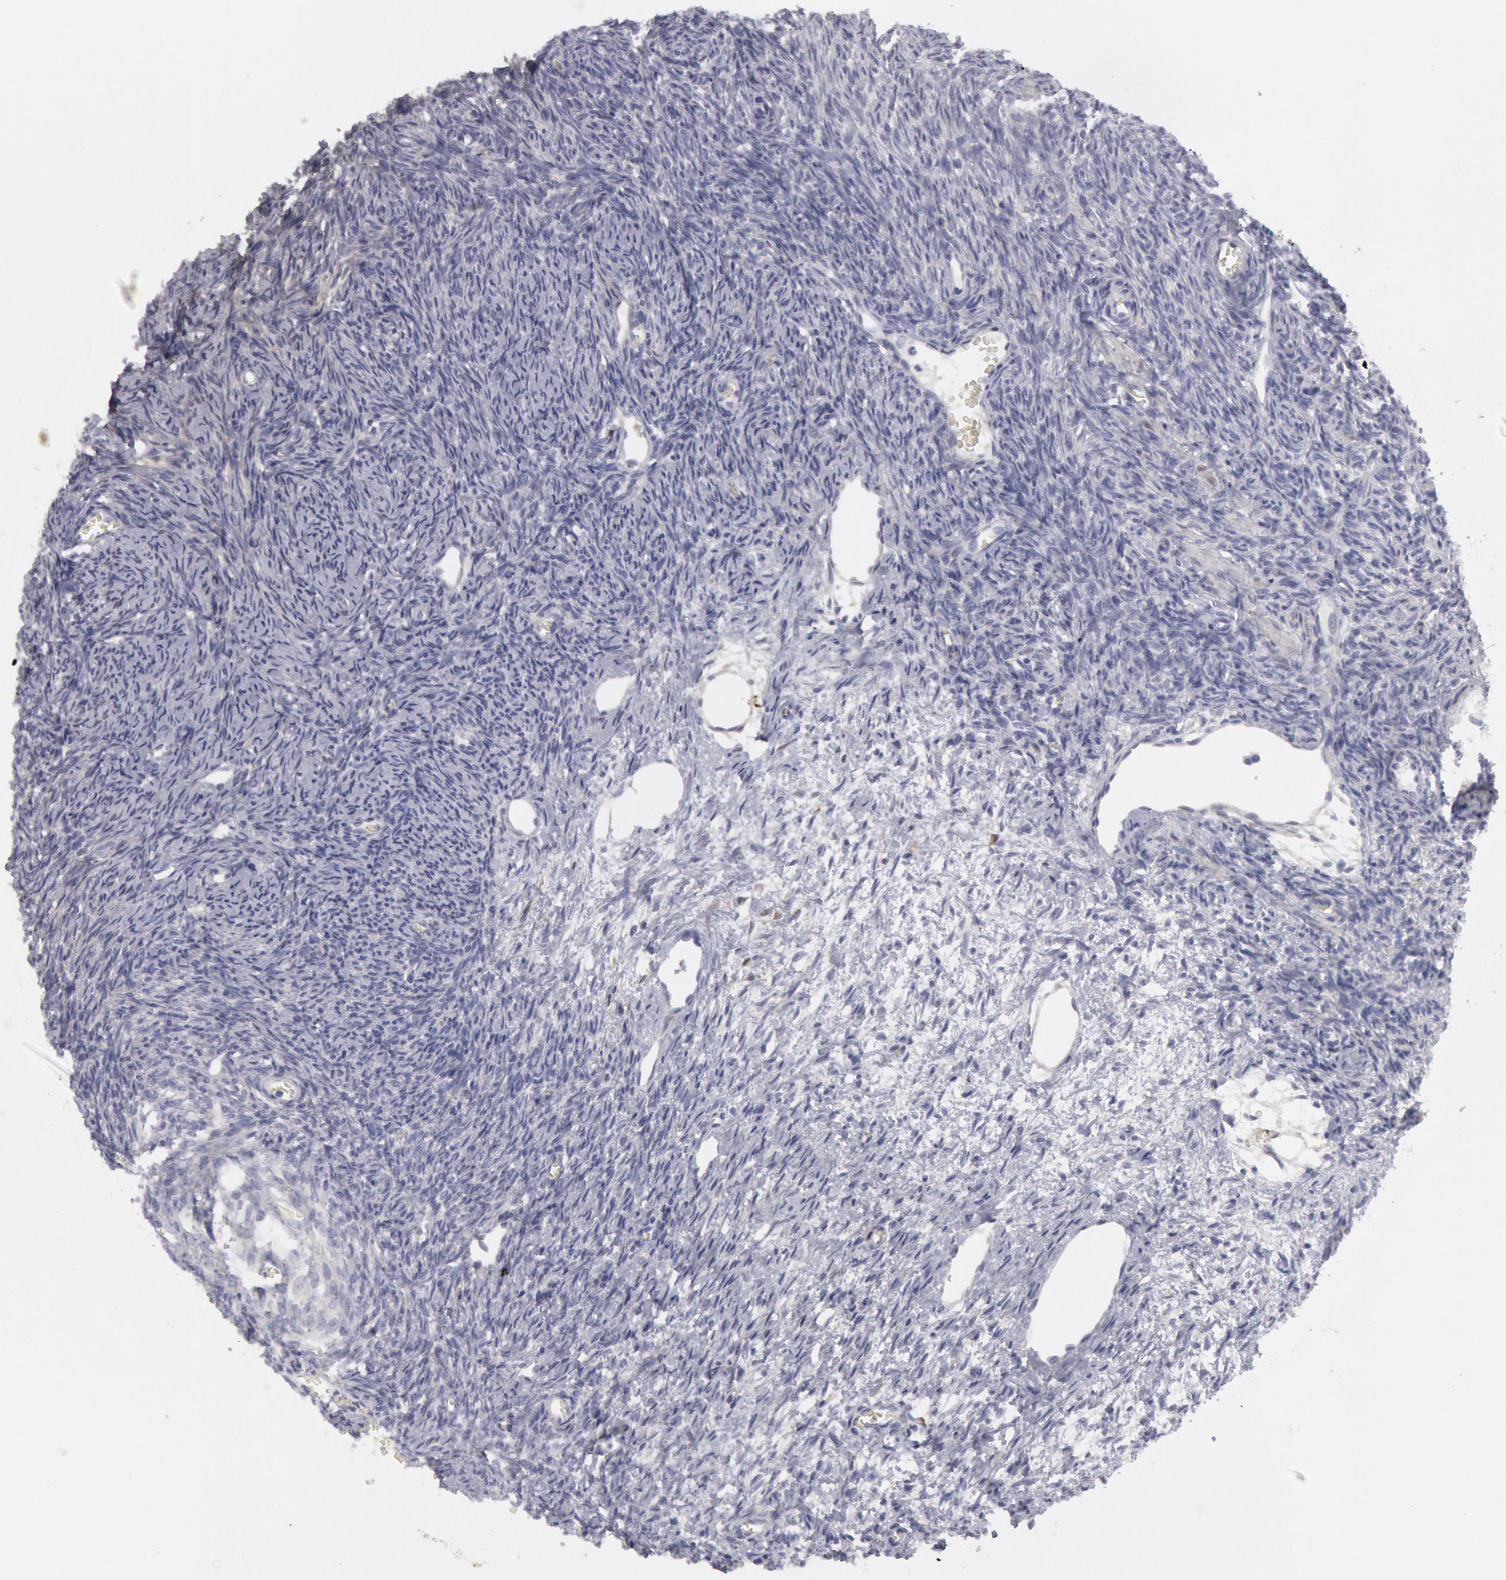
{"staining": {"intensity": "weak", "quantity": "<25%", "location": "cytoplasmic/membranous"}, "tissue": "ovary", "cell_type": "Ovarian stroma cells", "image_type": "normal", "snomed": [{"axis": "morphology", "description": "Normal tissue, NOS"}, {"axis": "topography", "description": "Ovary"}], "caption": "Immunohistochemistry image of unremarkable ovary stained for a protein (brown), which displays no positivity in ovarian stroma cells.", "gene": "FHL1", "patient": {"sex": "female", "age": 27}}